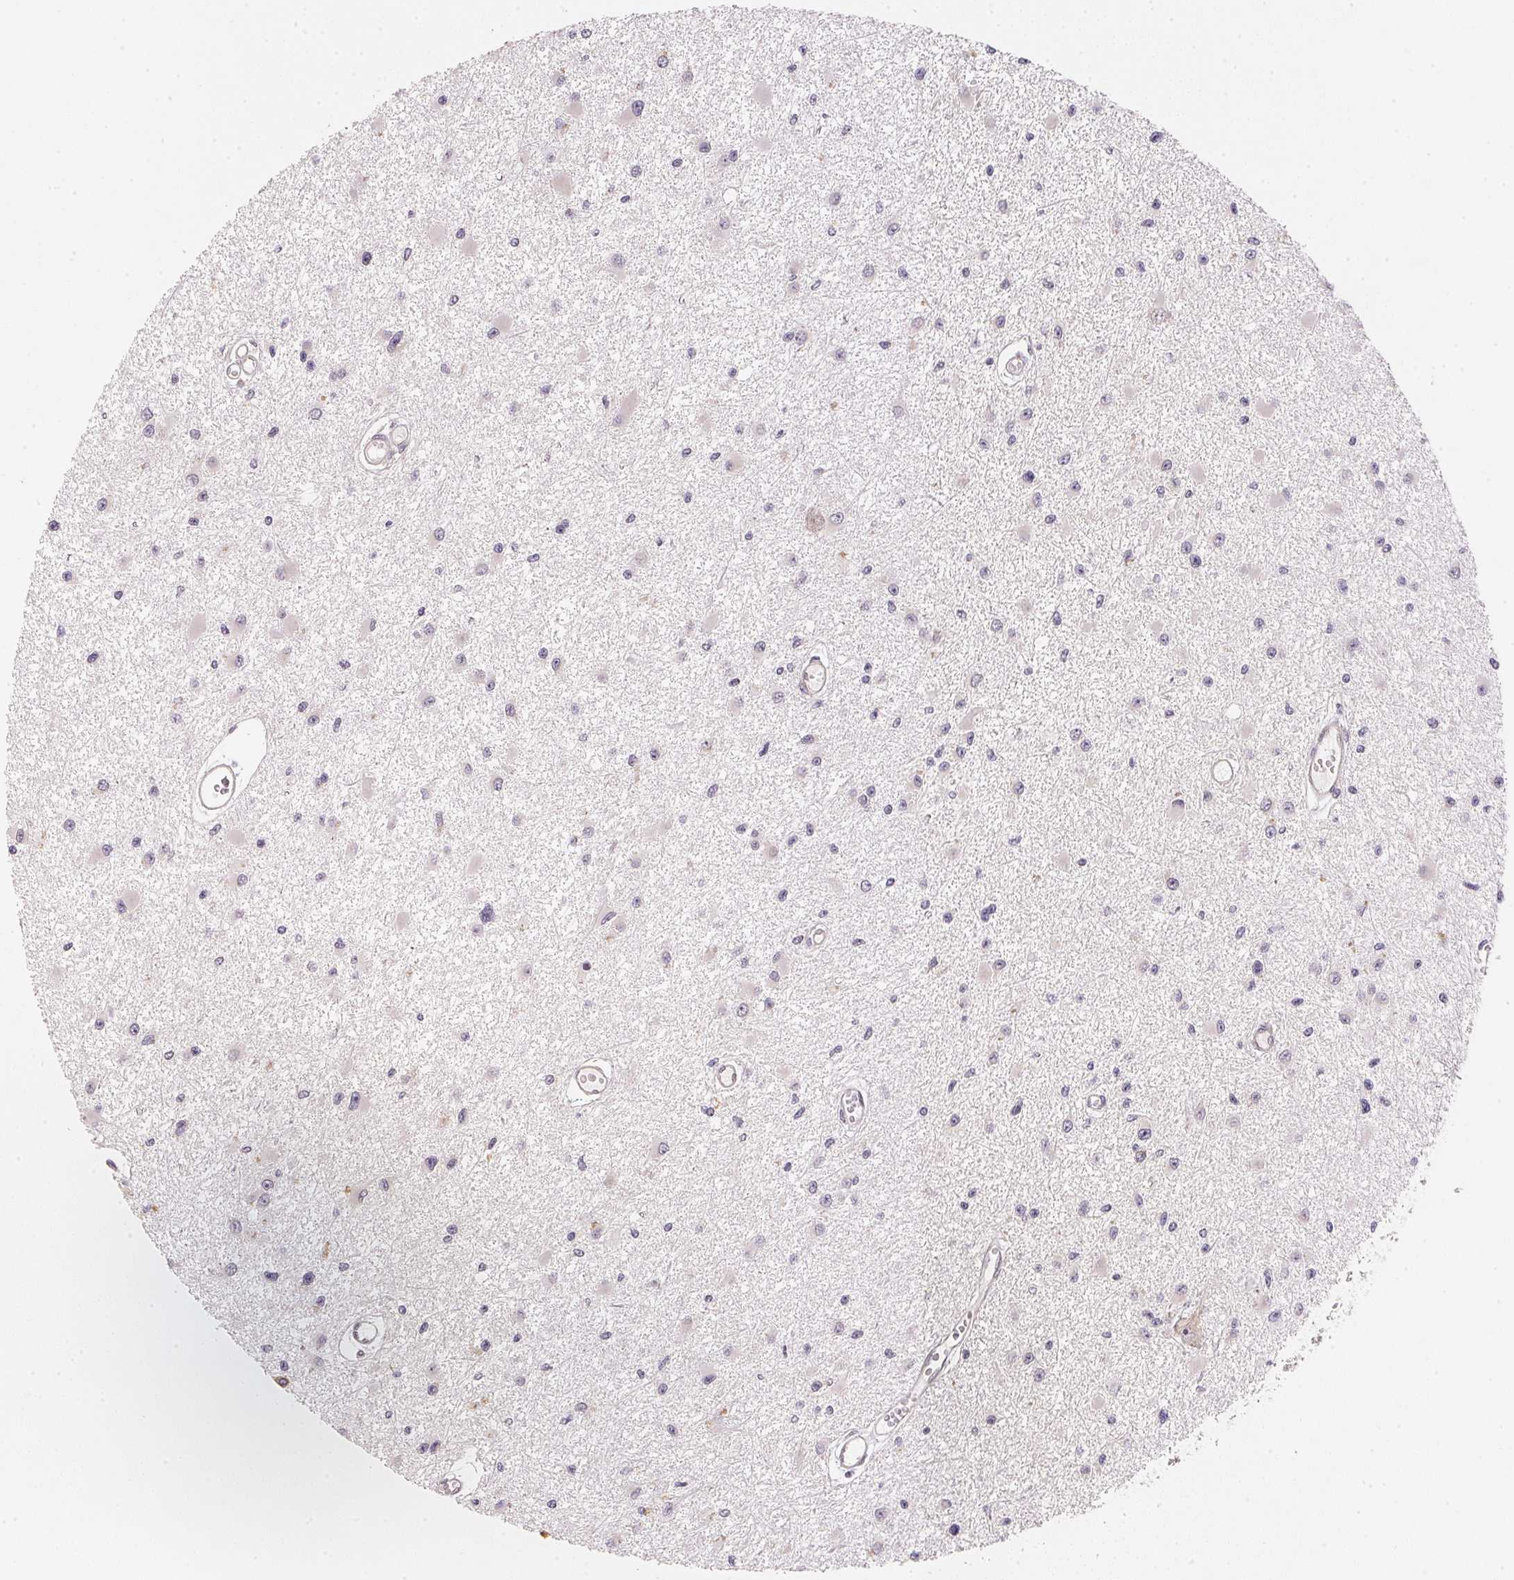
{"staining": {"intensity": "negative", "quantity": "none", "location": "none"}, "tissue": "glioma", "cell_type": "Tumor cells", "image_type": "cancer", "snomed": [{"axis": "morphology", "description": "Glioma, malignant, High grade"}, {"axis": "topography", "description": "Brain"}], "caption": "Photomicrograph shows no significant protein staining in tumor cells of high-grade glioma (malignant).", "gene": "EI24", "patient": {"sex": "male", "age": 54}}